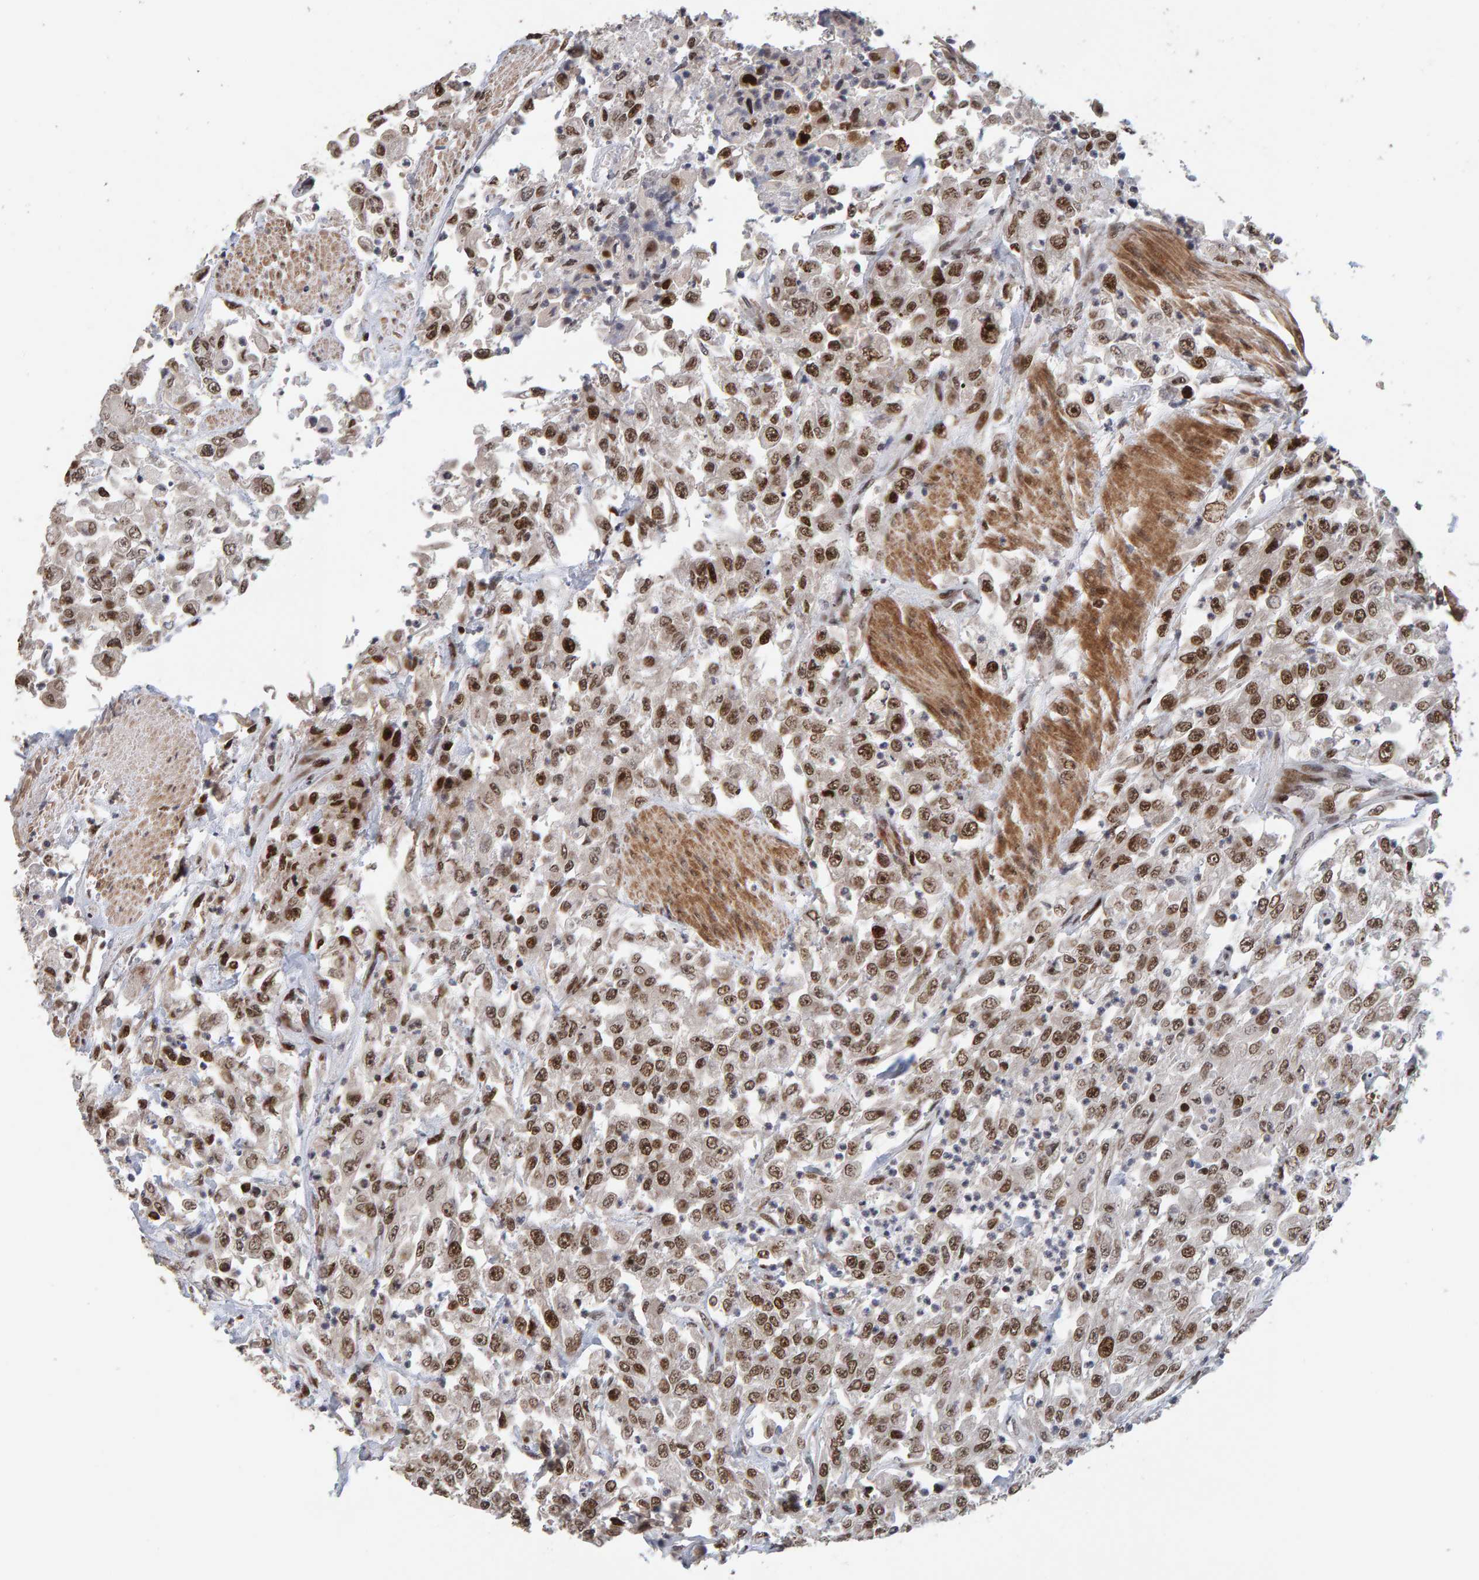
{"staining": {"intensity": "strong", "quantity": ">75%", "location": "nuclear"}, "tissue": "urothelial cancer", "cell_type": "Tumor cells", "image_type": "cancer", "snomed": [{"axis": "morphology", "description": "Urothelial carcinoma, High grade"}, {"axis": "topography", "description": "Urinary bladder"}], "caption": "Immunohistochemical staining of urothelial cancer displays high levels of strong nuclear positivity in about >75% of tumor cells.", "gene": "CHD4", "patient": {"sex": "male", "age": 46}}